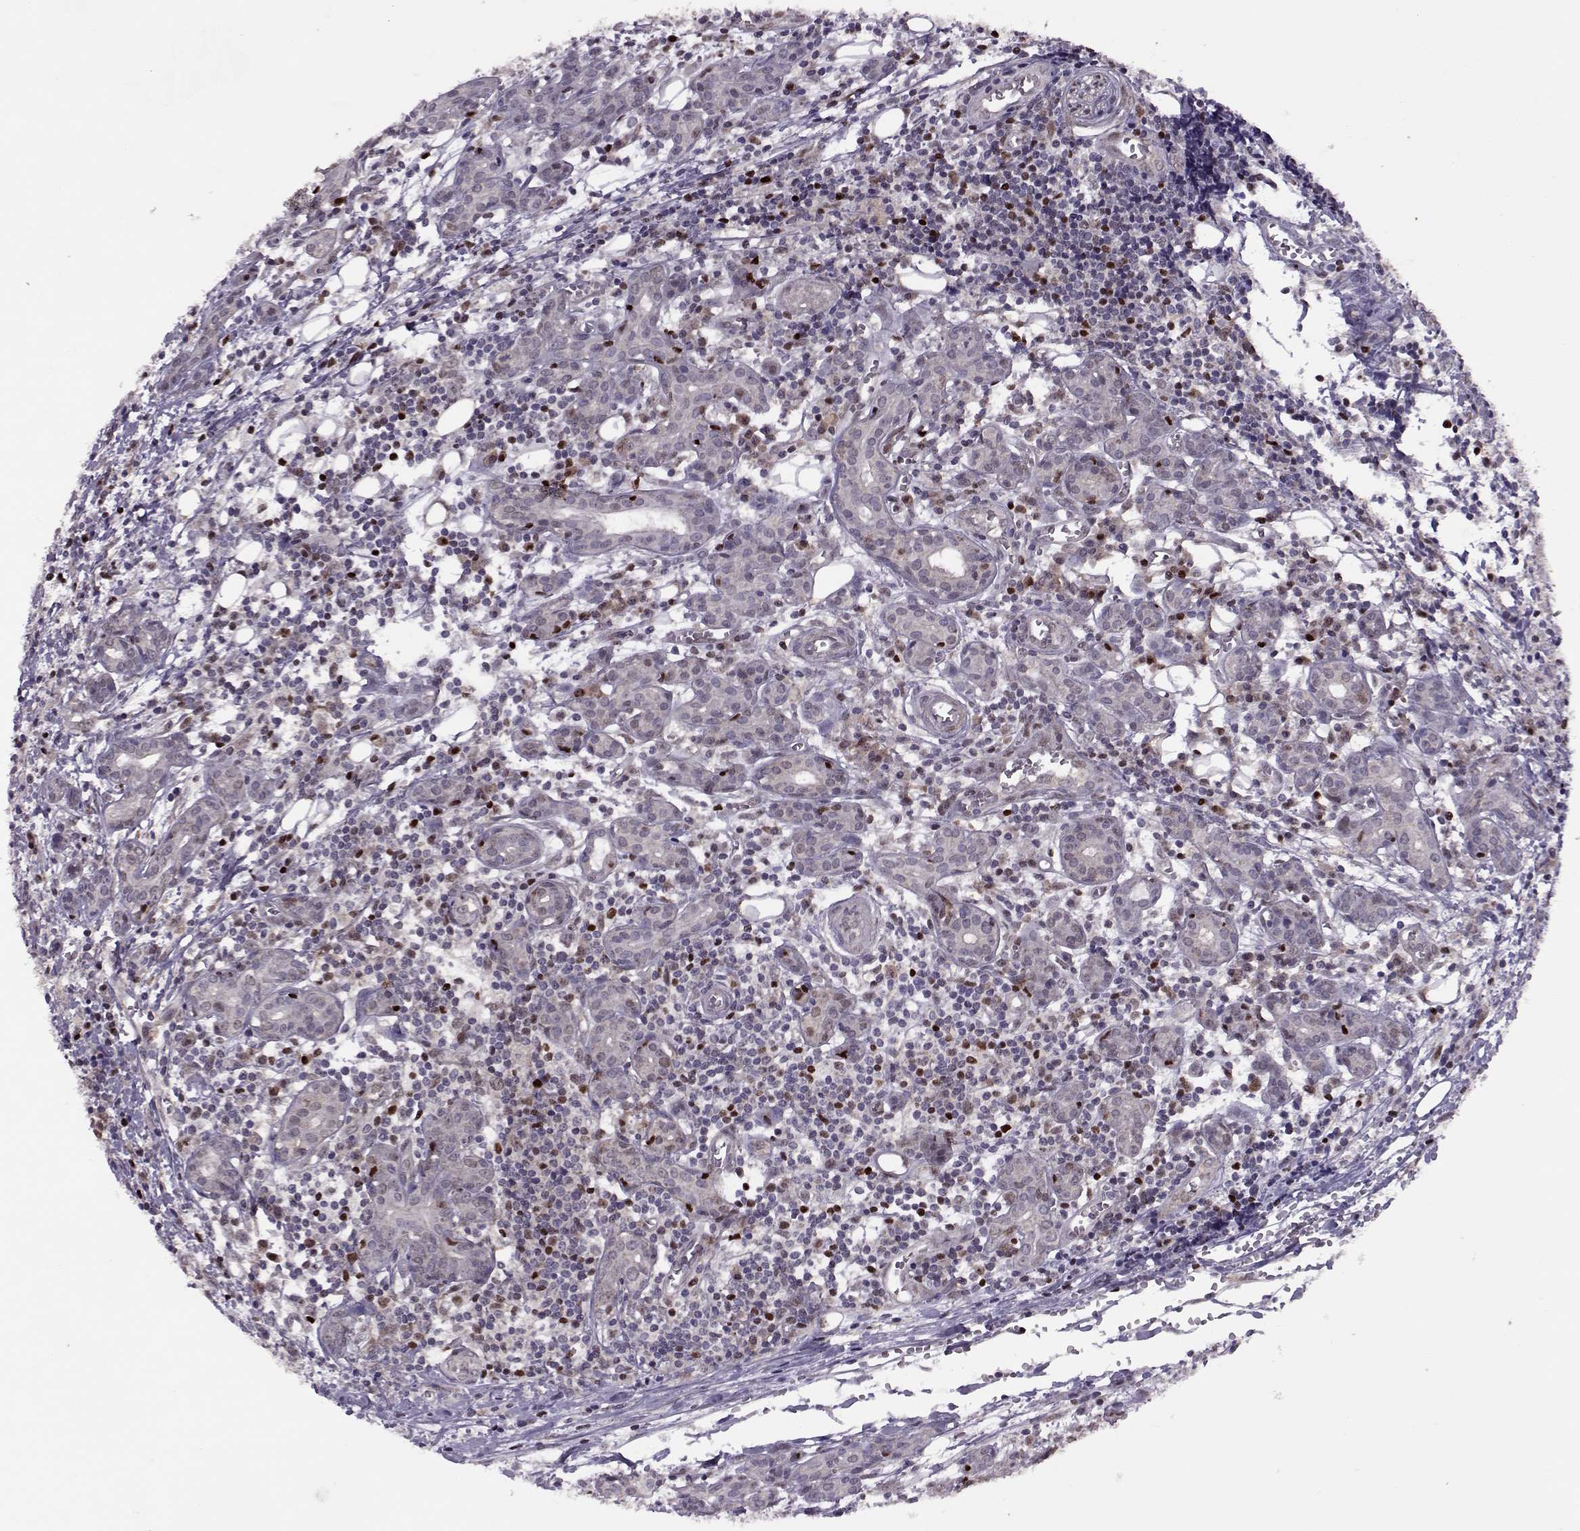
{"staining": {"intensity": "moderate", "quantity": "<25%", "location": "cytoplasmic/membranous,nuclear"}, "tissue": "head and neck cancer", "cell_type": "Tumor cells", "image_type": "cancer", "snomed": [{"axis": "morphology", "description": "Adenocarcinoma, NOS"}, {"axis": "topography", "description": "Head-Neck"}], "caption": "Moderate cytoplasmic/membranous and nuclear expression is identified in approximately <25% of tumor cells in head and neck cancer.", "gene": "CDK4", "patient": {"sex": "male", "age": 76}}